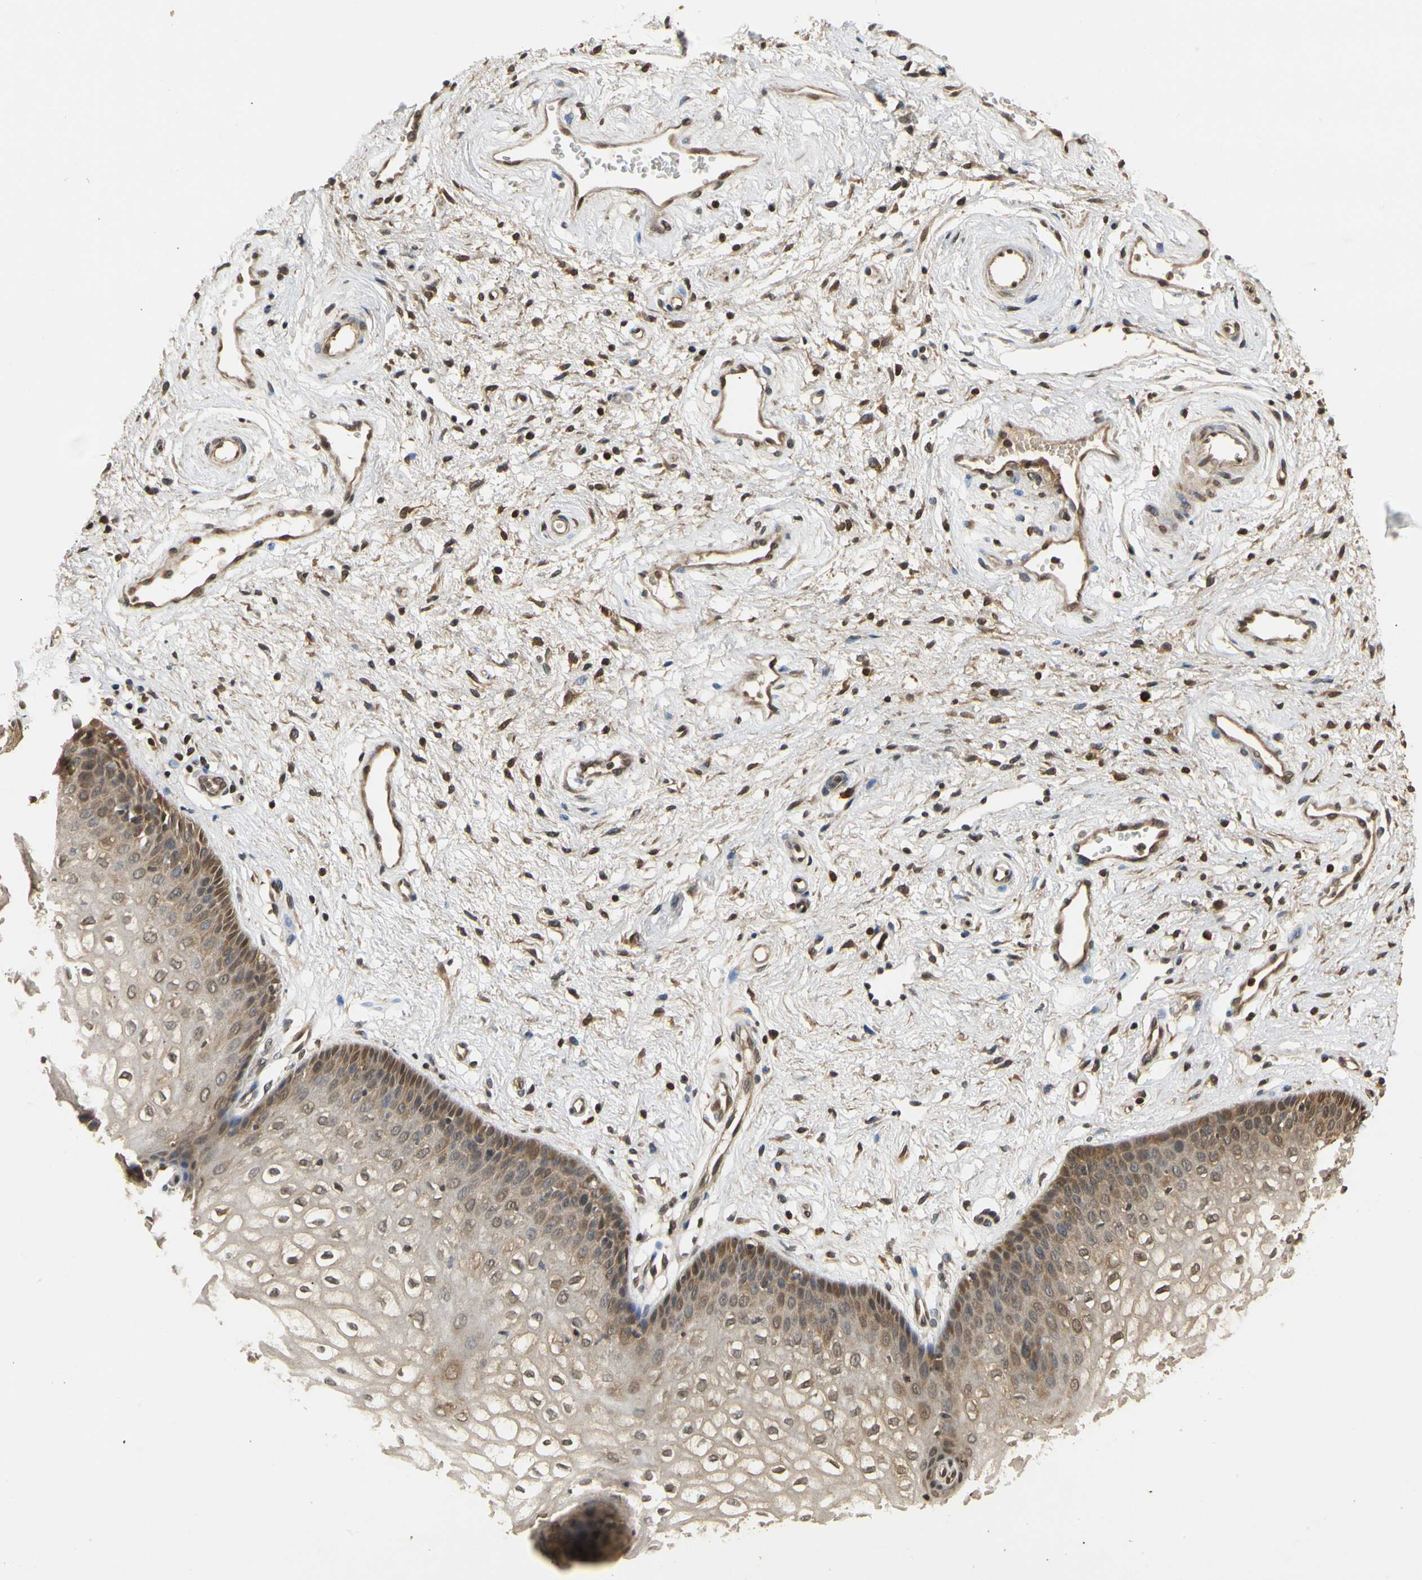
{"staining": {"intensity": "moderate", "quantity": "25%-75%", "location": "cytoplasmic/membranous,nuclear"}, "tissue": "vagina", "cell_type": "Squamous epithelial cells", "image_type": "normal", "snomed": [{"axis": "morphology", "description": "Normal tissue, NOS"}, {"axis": "topography", "description": "Vagina"}], "caption": "Unremarkable vagina was stained to show a protein in brown. There is medium levels of moderate cytoplasmic/membranous,nuclear positivity in about 25%-75% of squamous epithelial cells. (Brightfield microscopy of DAB IHC at high magnification).", "gene": "SOD1", "patient": {"sex": "female", "age": 34}}